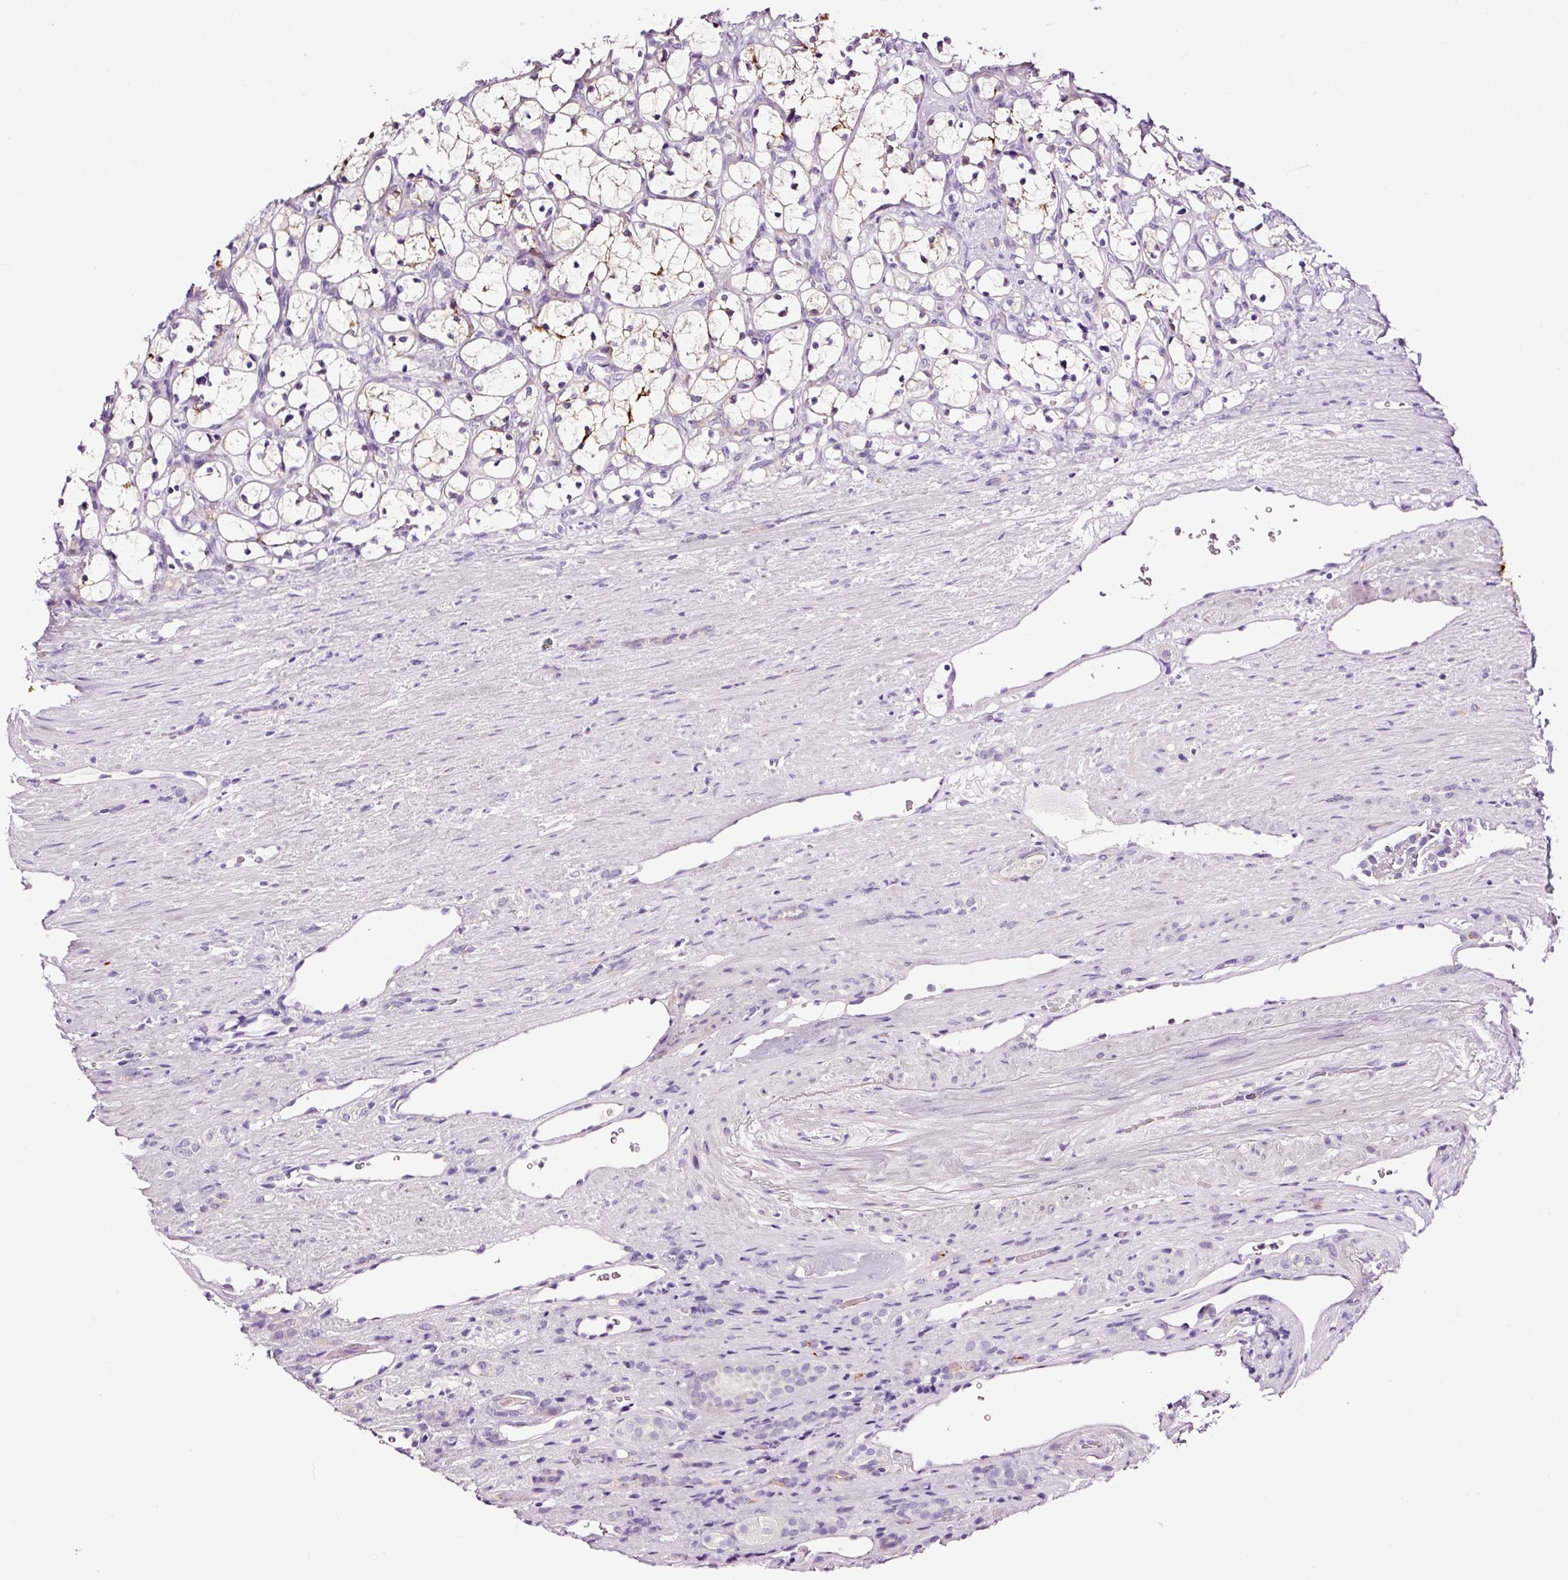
{"staining": {"intensity": "weak", "quantity": "25%-75%", "location": "cytoplasmic/membranous"}, "tissue": "renal cancer", "cell_type": "Tumor cells", "image_type": "cancer", "snomed": [{"axis": "morphology", "description": "Adenocarcinoma, NOS"}, {"axis": "topography", "description": "Kidney"}], "caption": "DAB immunohistochemical staining of renal adenocarcinoma reveals weak cytoplasmic/membranous protein staining in about 25%-75% of tumor cells.", "gene": "PAM", "patient": {"sex": "female", "age": 69}}